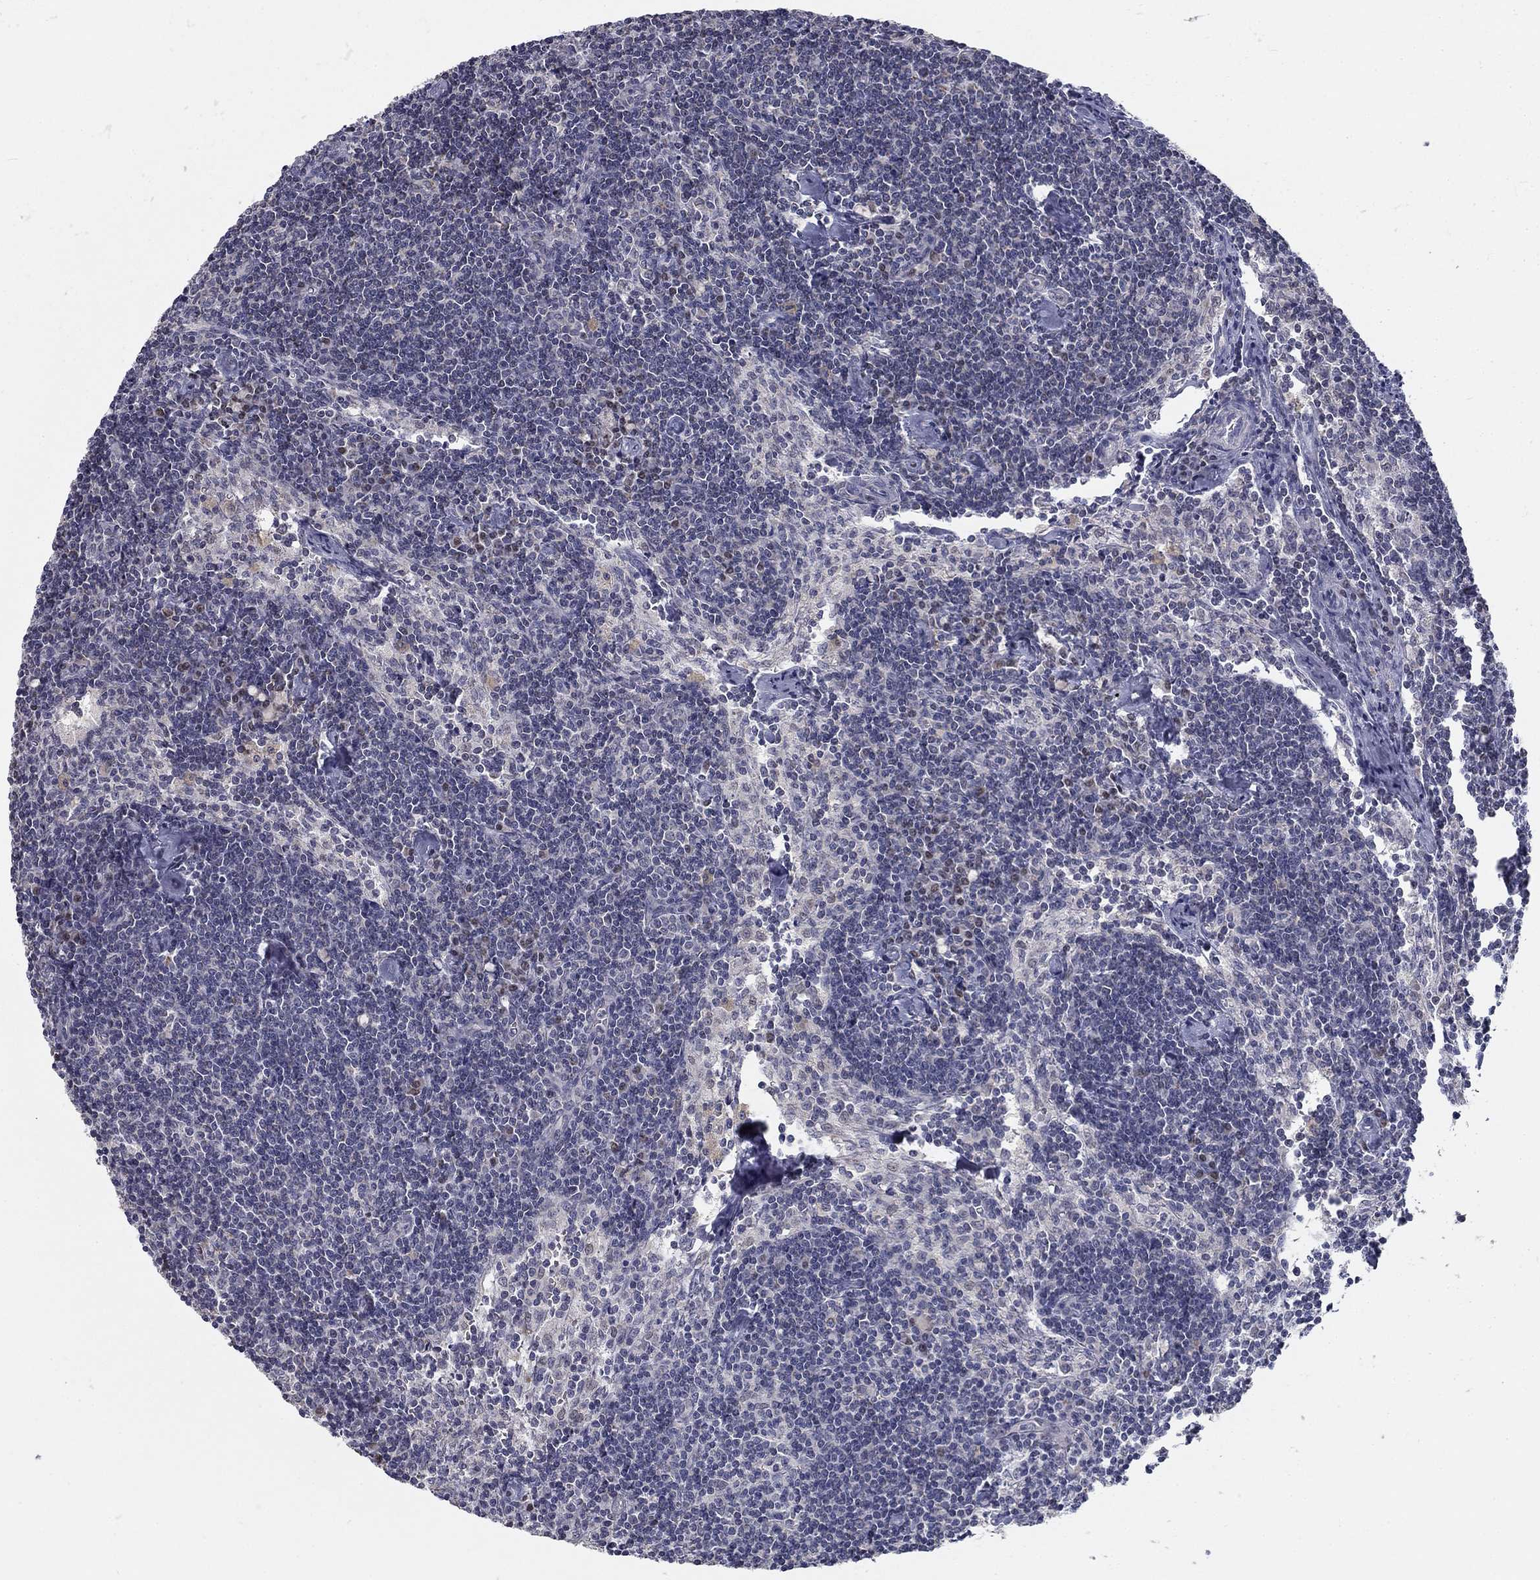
{"staining": {"intensity": "negative", "quantity": "none", "location": "none"}, "tissue": "lymph node", "cell_type": "Germinal center cells", "image_type": "normal", "snomed": [{"axis": "morphology", "description": "Normal tissue, NOS"}, {"axis": "topography", "description": "Lymph node"}], "caption": "DAB immunohistochemical staining of unremarkable human lymph node shows no significant staining in germinal center cells. (Immunohistochemistry (ihc), brightfield microscopy, high magnification).", "gene": "SLC2A9", "patient": {"sex": "female", "age": 51}}